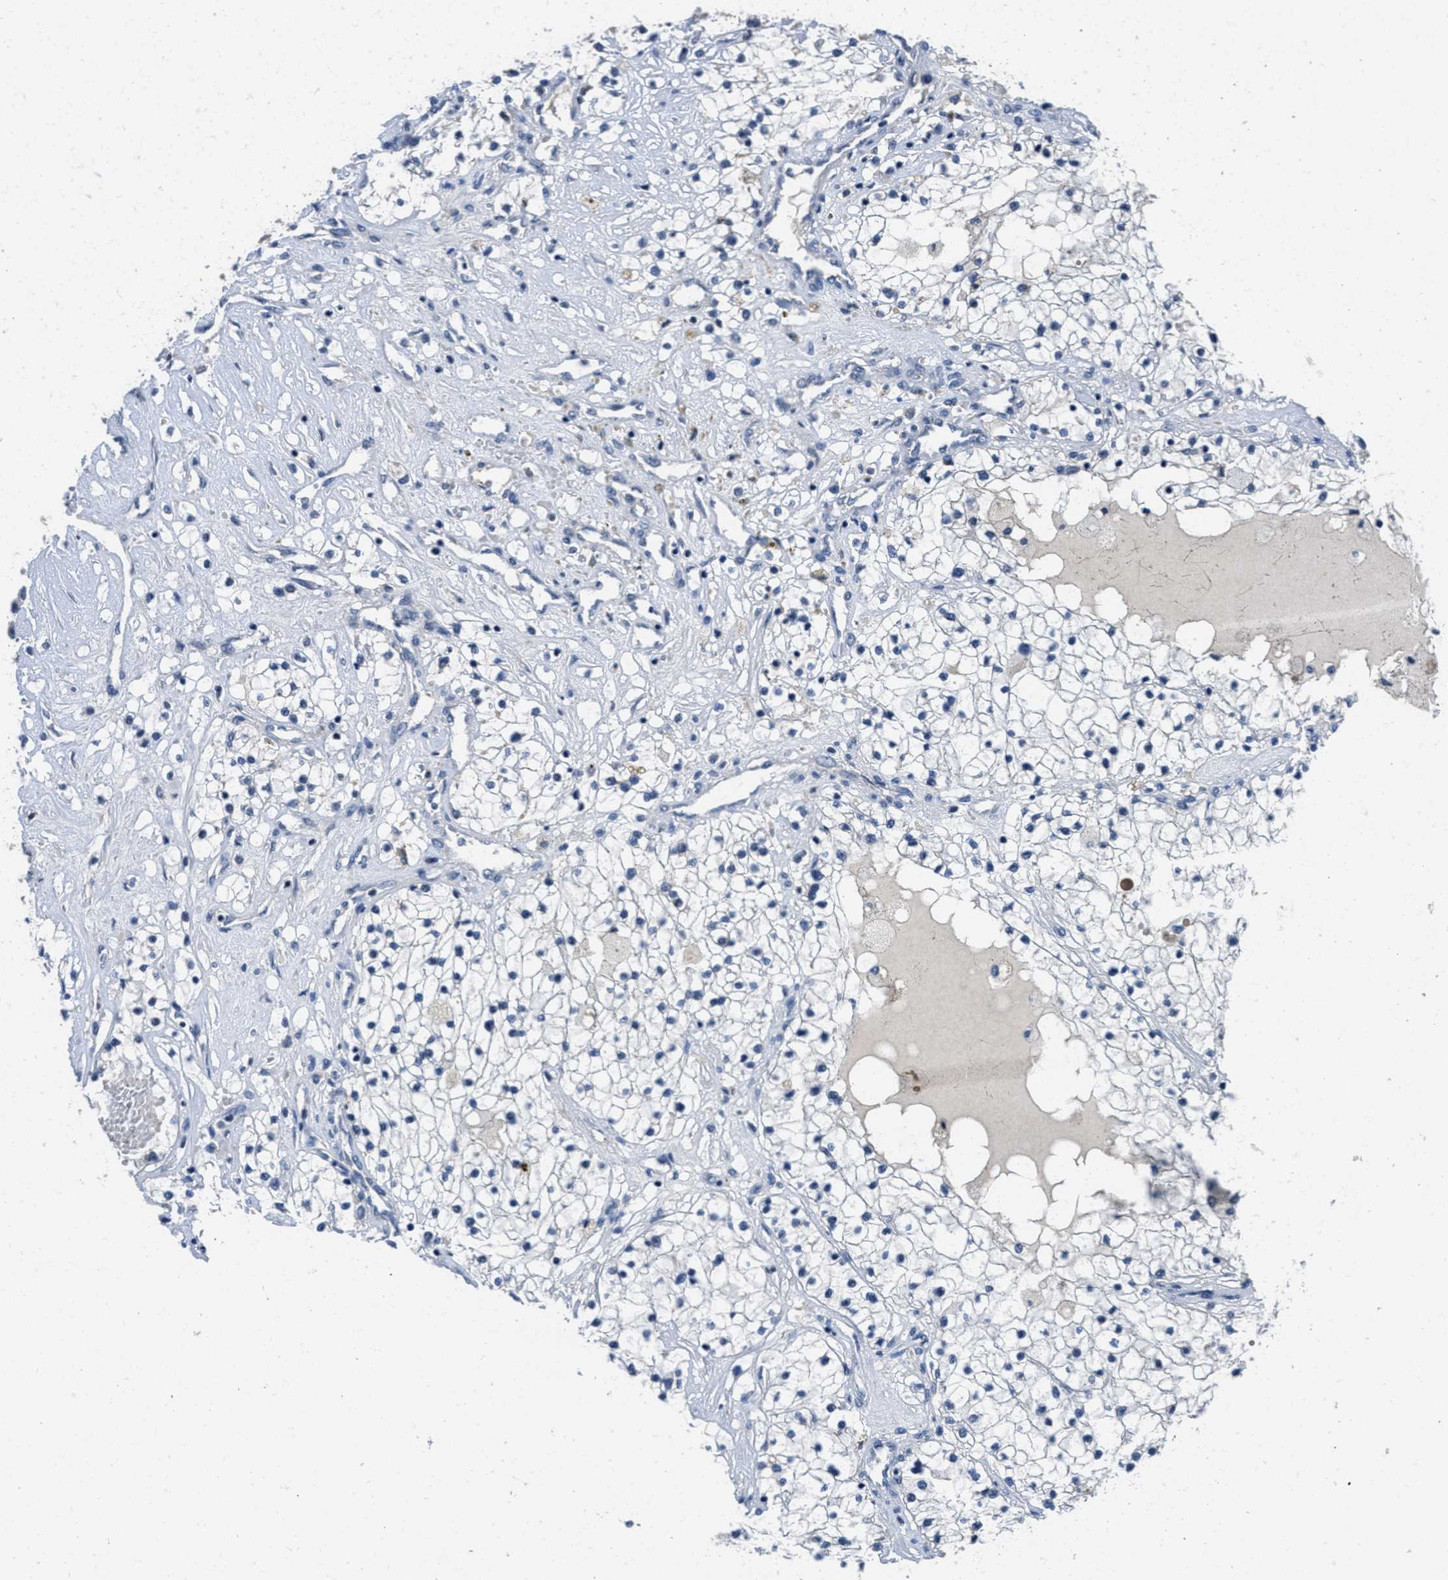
{"staining": {"intensity": "negative", "quantity": "none", "location": "none"}, "tissue": "renal cancer", "cell_type": "Tumor cells", "image_type": "cancer", "snomed": [{"axis": "morphology", "description": "Adenocarcinoma, NOS"}, {"axis": "topography", "description": "Kidney"}], "caption": "Immunohistochemical staining of human renal adenocarcinoma demonstrates no significant staining in tumor cells.", "gene": "ANGPT1", "patient": {"sex": "male", "age": 68}}